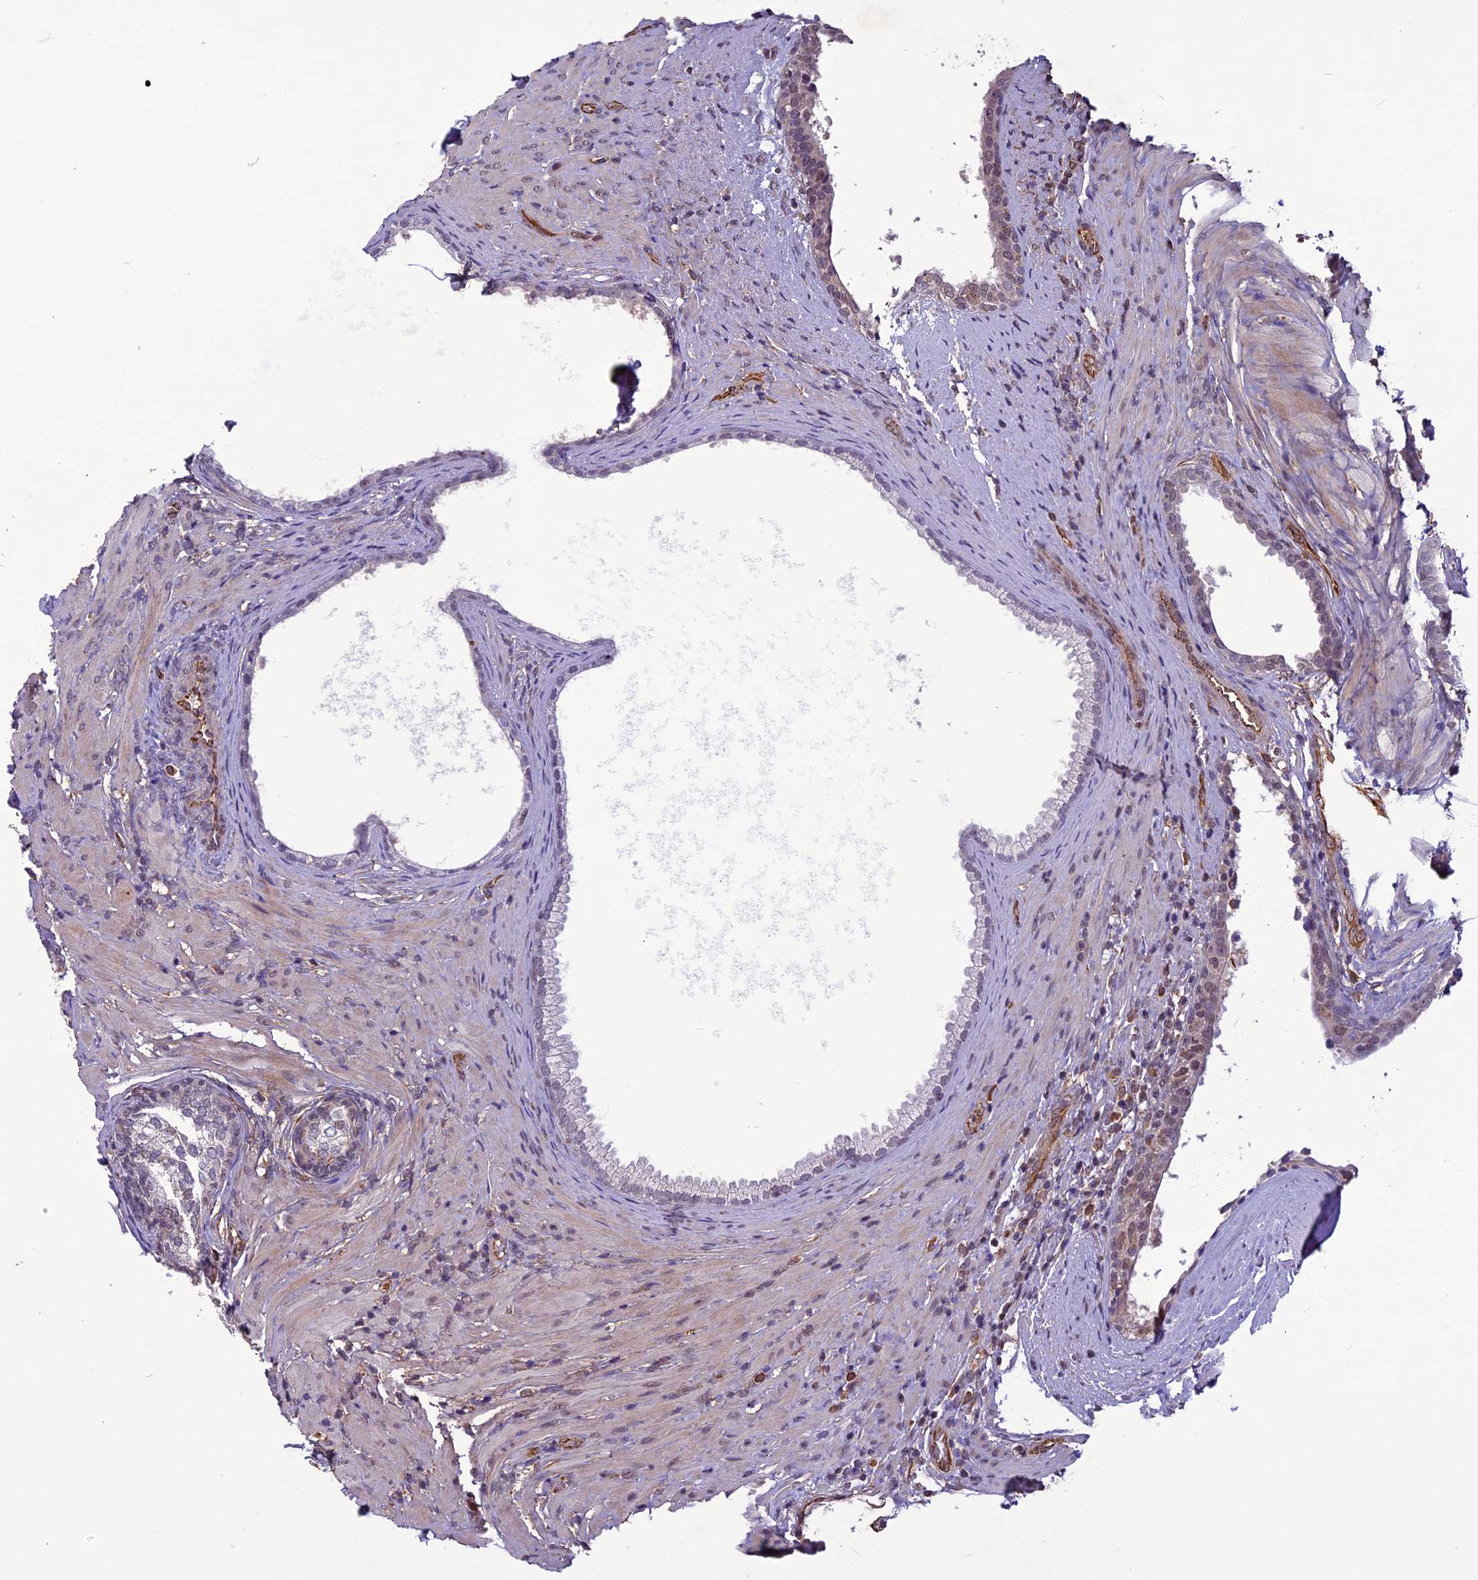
{"staining": {"intensity": "weak", "quantity": "<25%", "location": "cytoplasmic/membranous"}, "tissue": "prostate", "cell_type": "Glandular cells", "image_type": "normal", "snomed": [{"axis": "morphology", "description": "Normal tissue, NOS"}, {"axis": "topography", "description": "Prostate"}], "caption": "Immunohistochemistry of unremarkable prostate shows no positivity in glandular cells.", "gene": "C3orf70", "patient": {"sex": "male", "age": 76}}